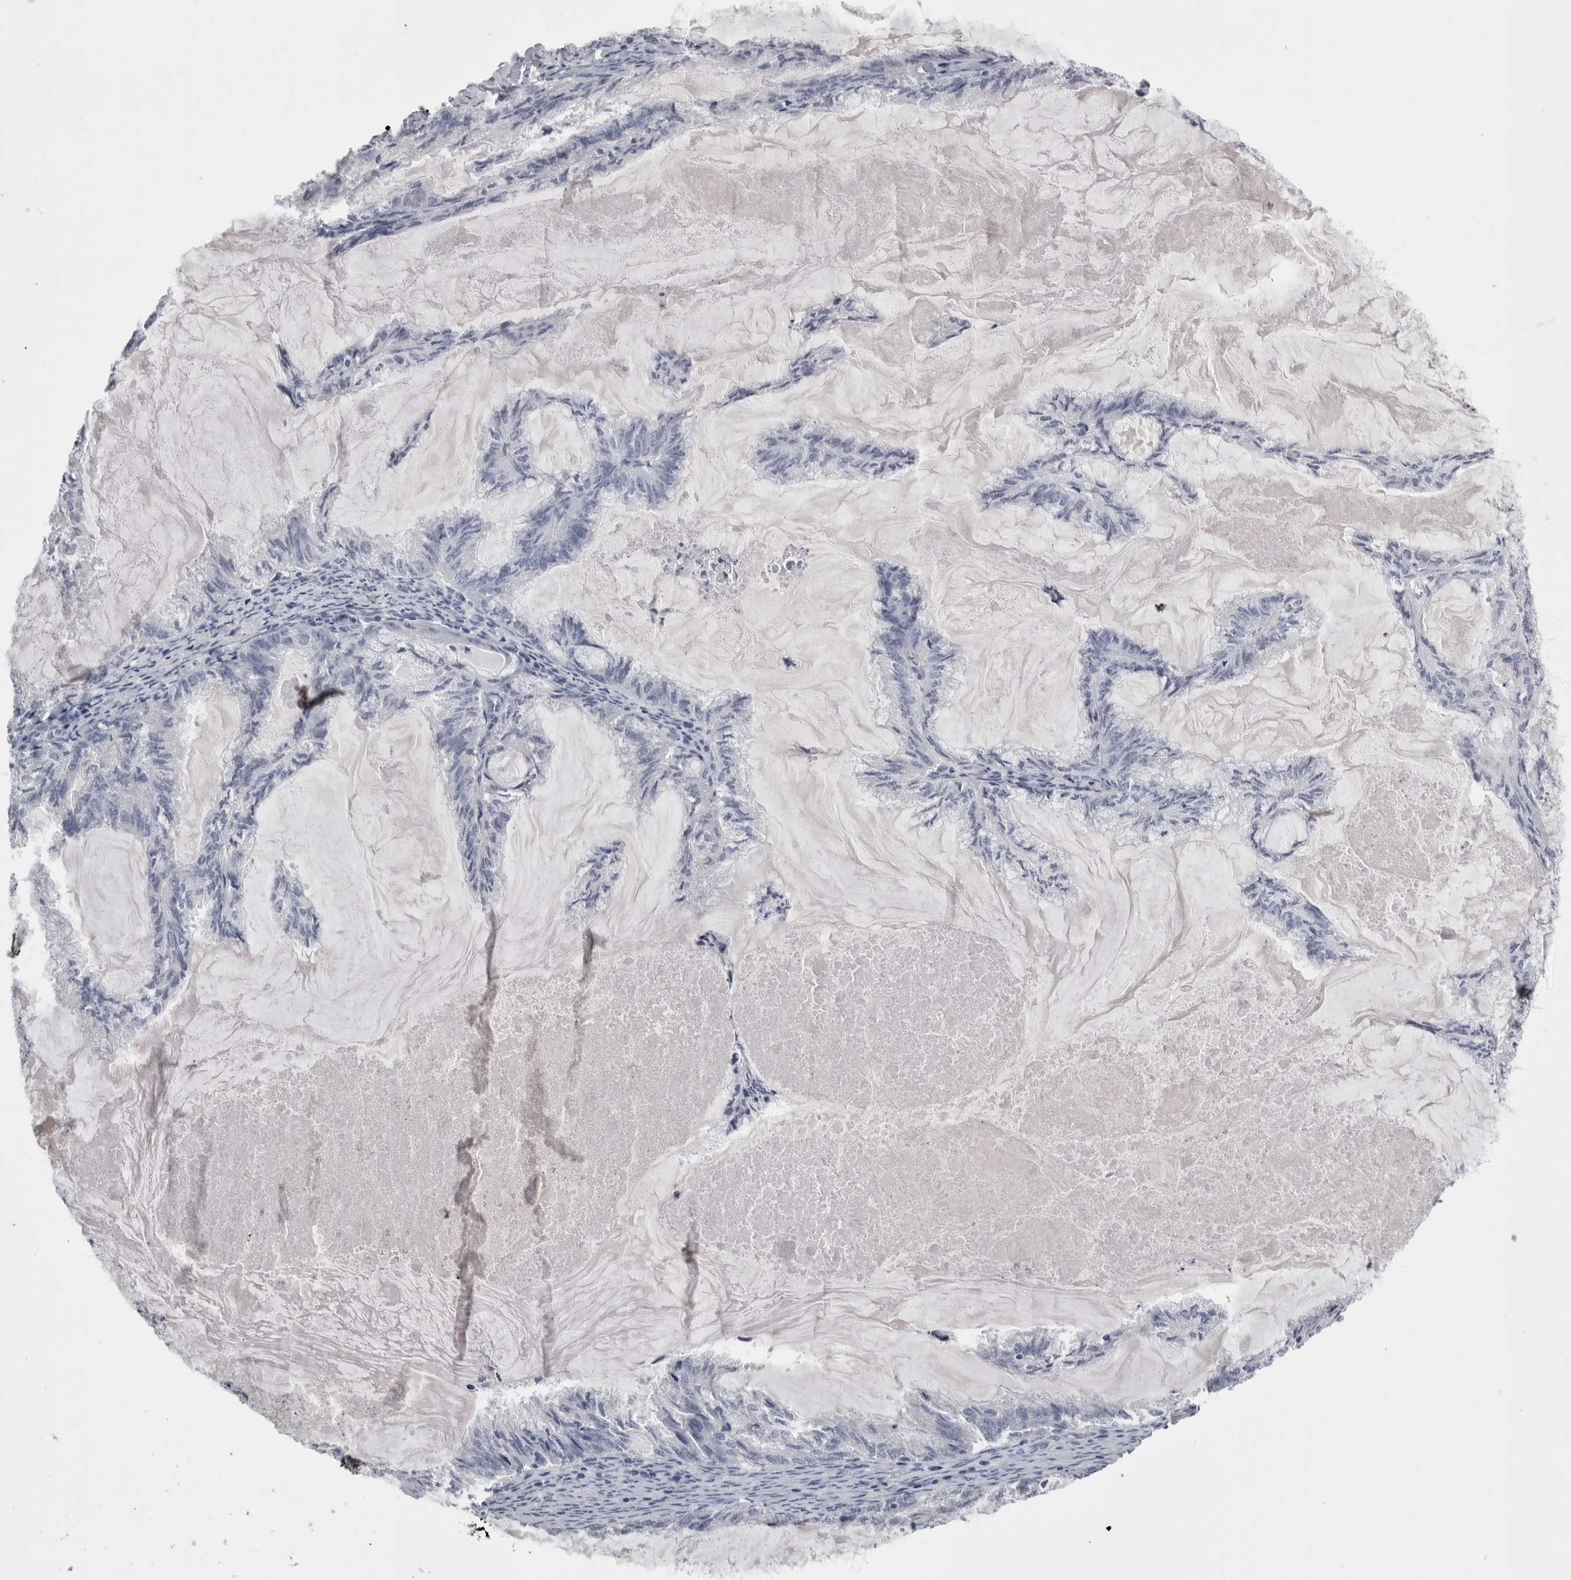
{"staining": {"intensity": "negative", "quantity": "none", "location": "none"}, "tissue": "endometrial cancer", "cell_type": "Tumor cells", "image_type": "cancer", "snomed": [{"axis": "morphology", "description": "Adenocarcinoma, NOS"}, {"axis": "topography", "description": "Endometrium"}], "caption": "This is an immunohistochemistry histopathology image of adenocarcinoma (endometrial). There is no expression in tumor cells.", "gene": "TCAP", "patient": {"sex": "female", "age": 86}}